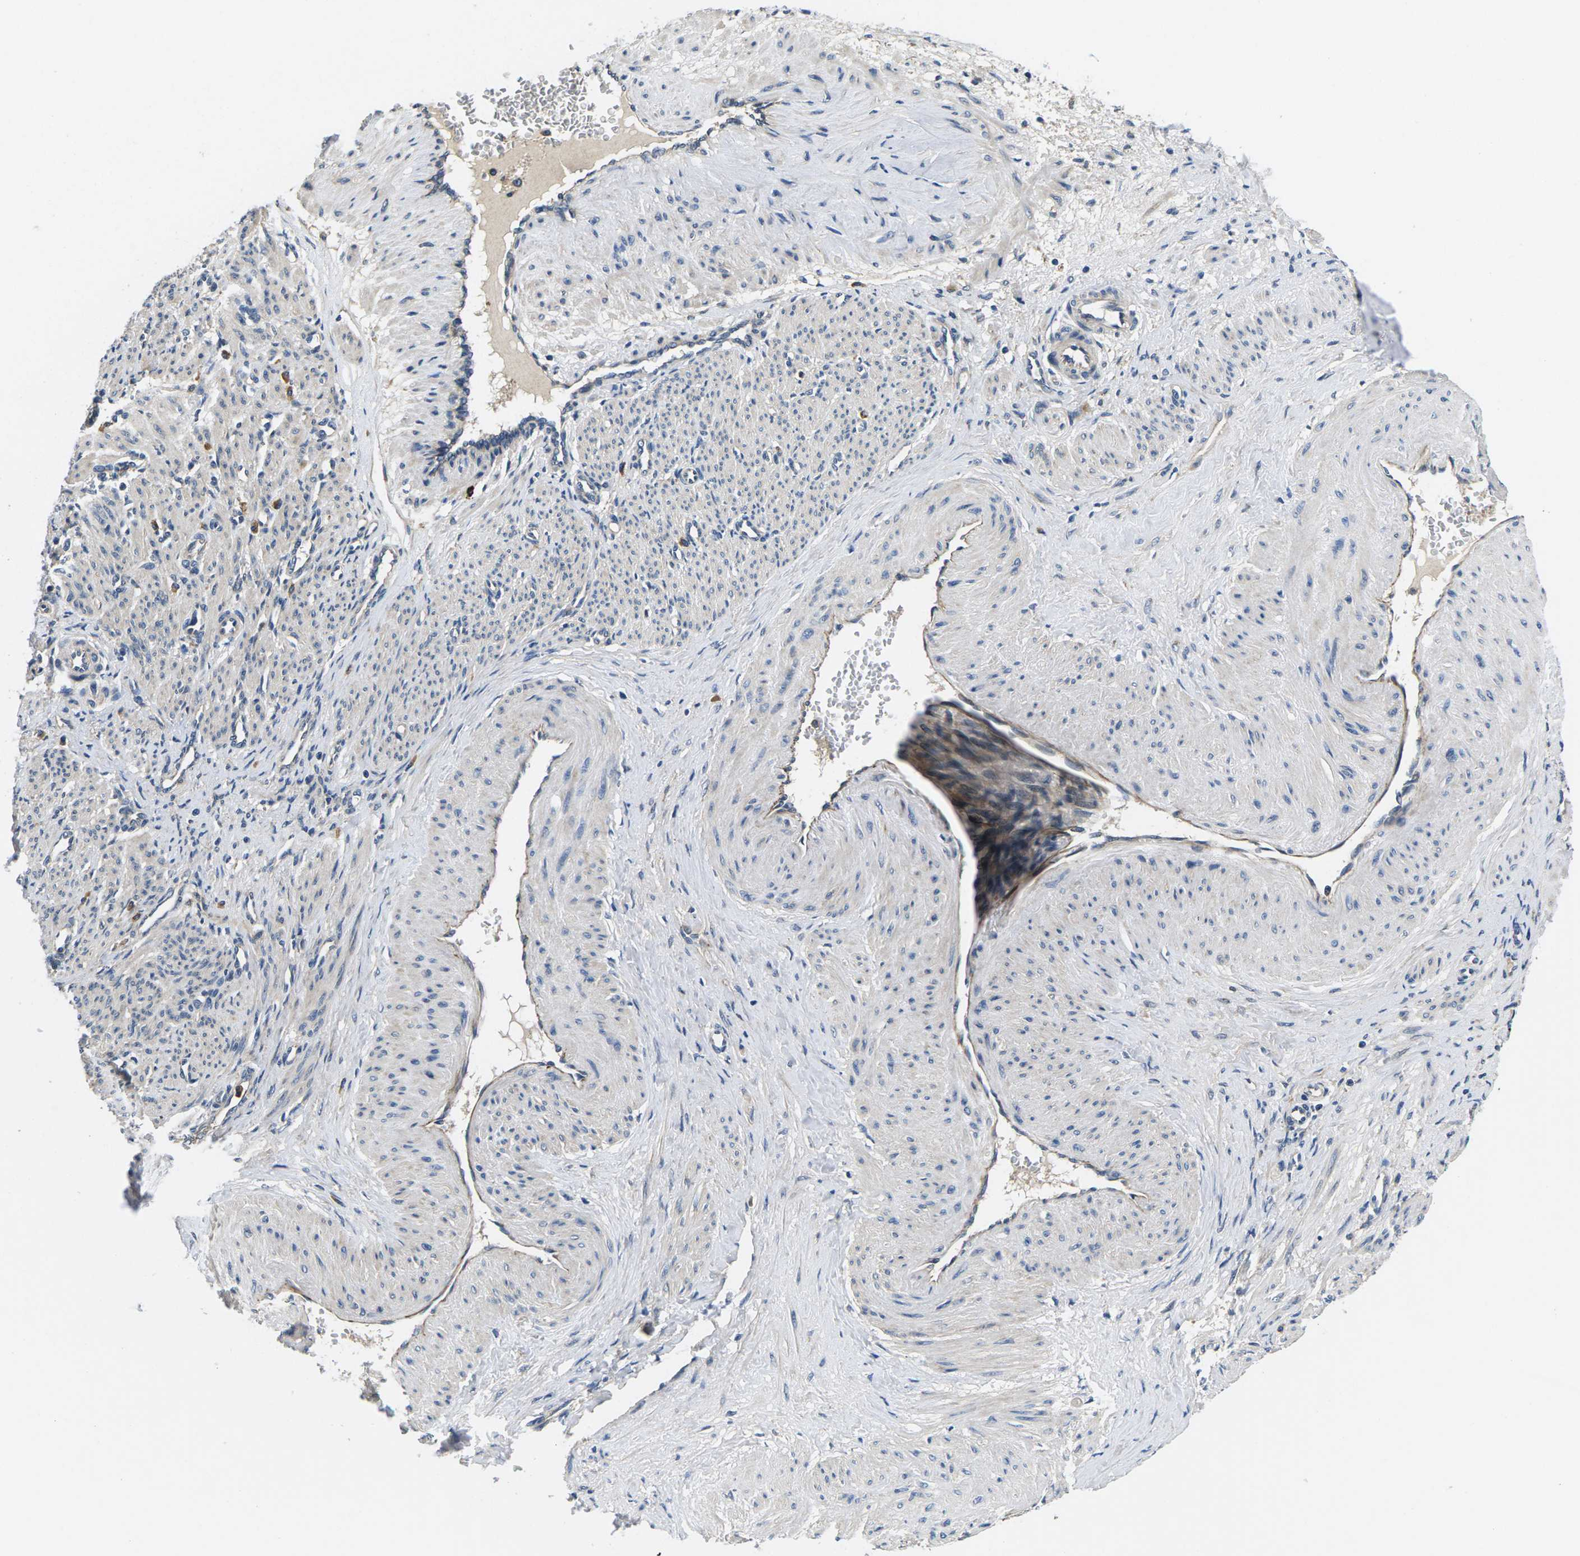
{"staining": {"intensity": "moderate", "quantity": "25%-75%", "location": "cytoplasmic/membranous"}, "tissue": "smooth muscle", "cell_type": "Smooth muscle cells", "image_type": "normal", "snomed": [{"axis": "morphology", "description": "Normal tissue, NOS"}, {"axis": "topography", "description": "Endometrium"}], "caption": "Protein staining of benign smooth muscle reveals moderate cytoplasmic/membranous staining in approximately 25%-75% of smooth muscle cells.", "gene": "PLCE1", "patient": {"sex": "female", "age": 33}}